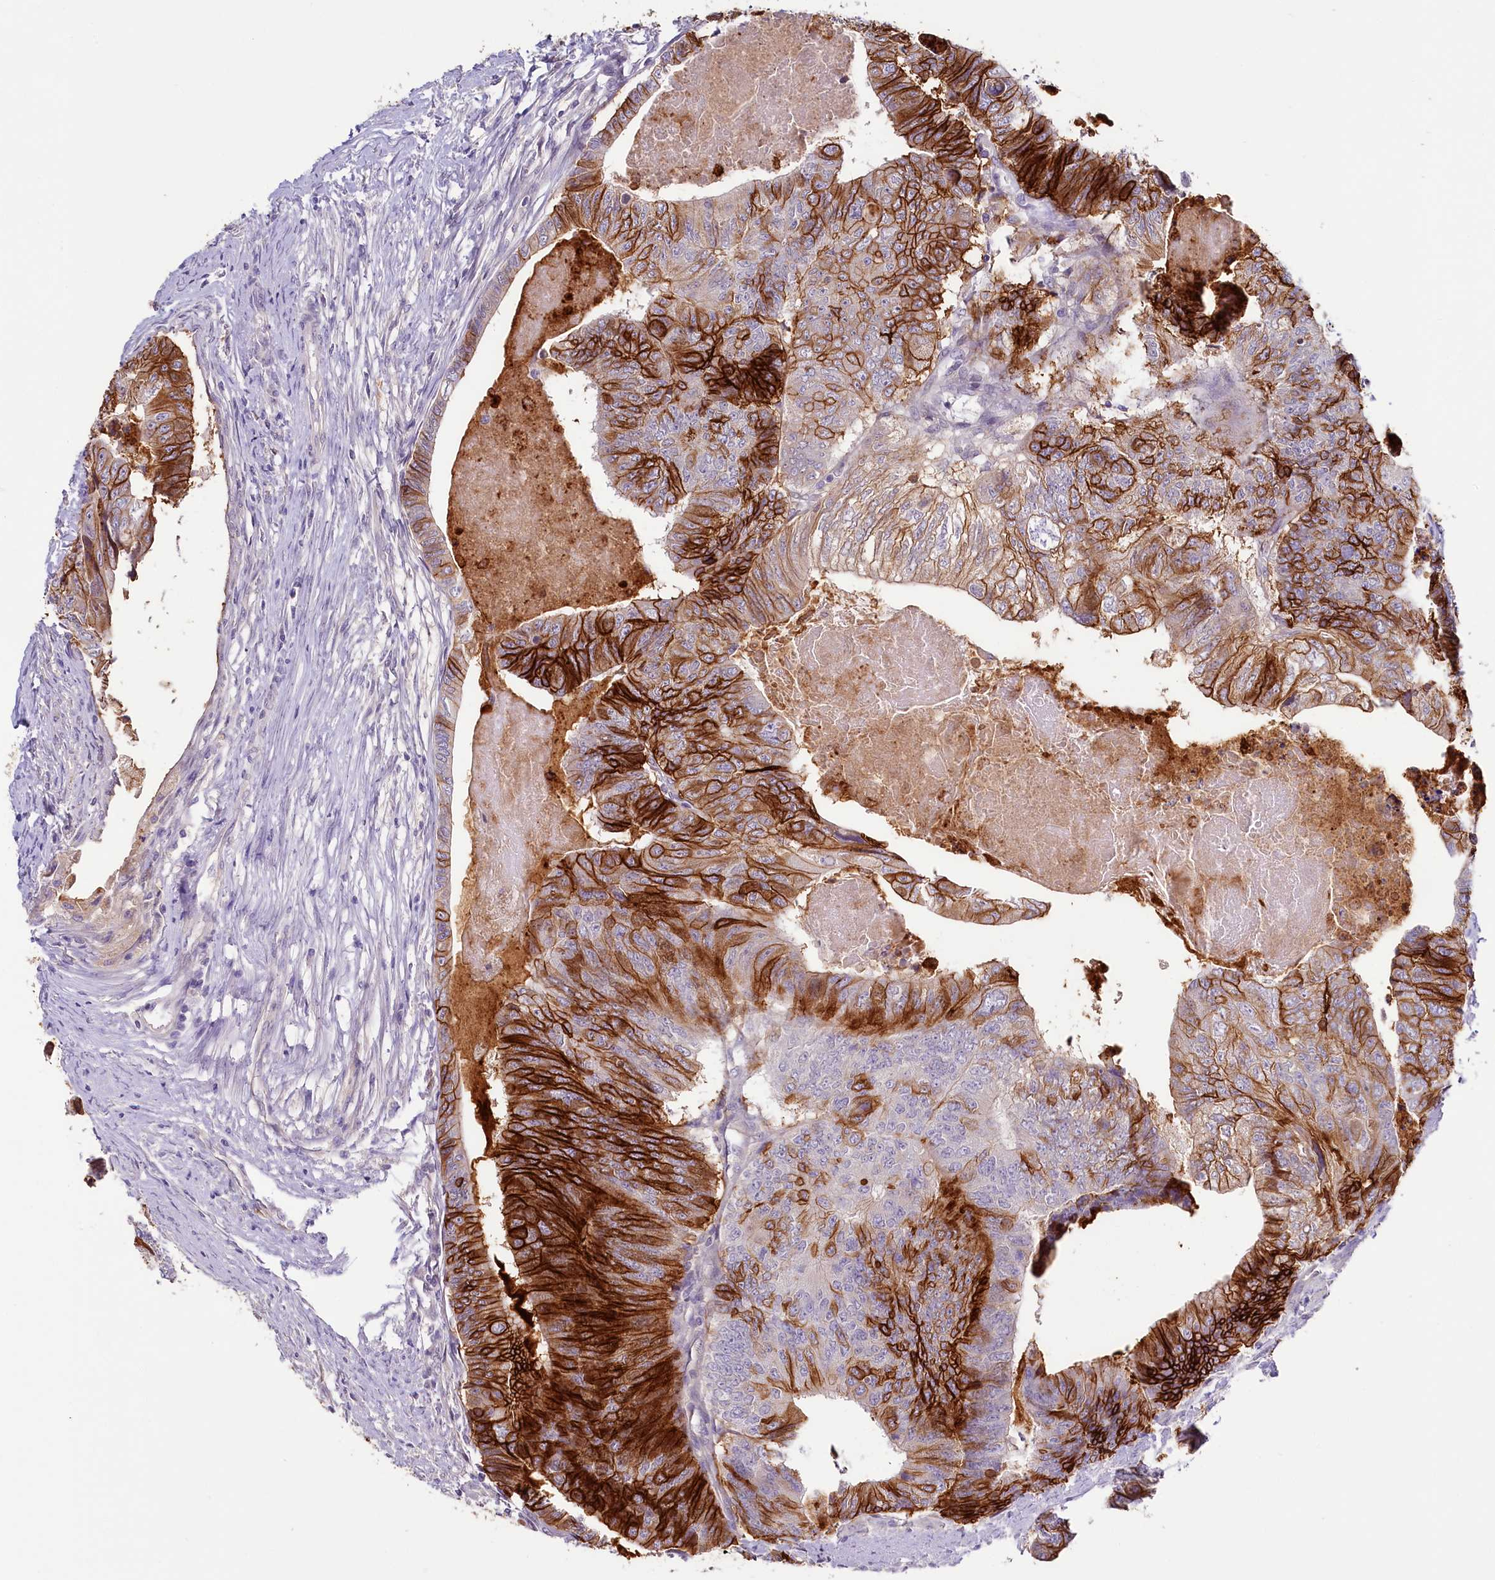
{"staining": {"intensity": "strong", "quantity": ">75%", "location": "cytoplasmic/membranous"}, "tissue": "colorectal cancer", "cell_type": "Tumor cells", "image_type": "cancer", "snomed": [{"axis": "morphology", "description": "Adenocarcinoma, NOS"}, {"axis": "topography", "description": "Colon"}], "caption": "Protein expression analysis of human adenocarcinoma (colorectal) reveals strong cytoplasmic/membranous expression in about >75% of tumor cells. (DAB (3,3'-diaminobenzidine) IHC with brightfield microscopy, high magnification).", "gene": "PDE6D", "patient": {"sex": "female", "age": 67}}